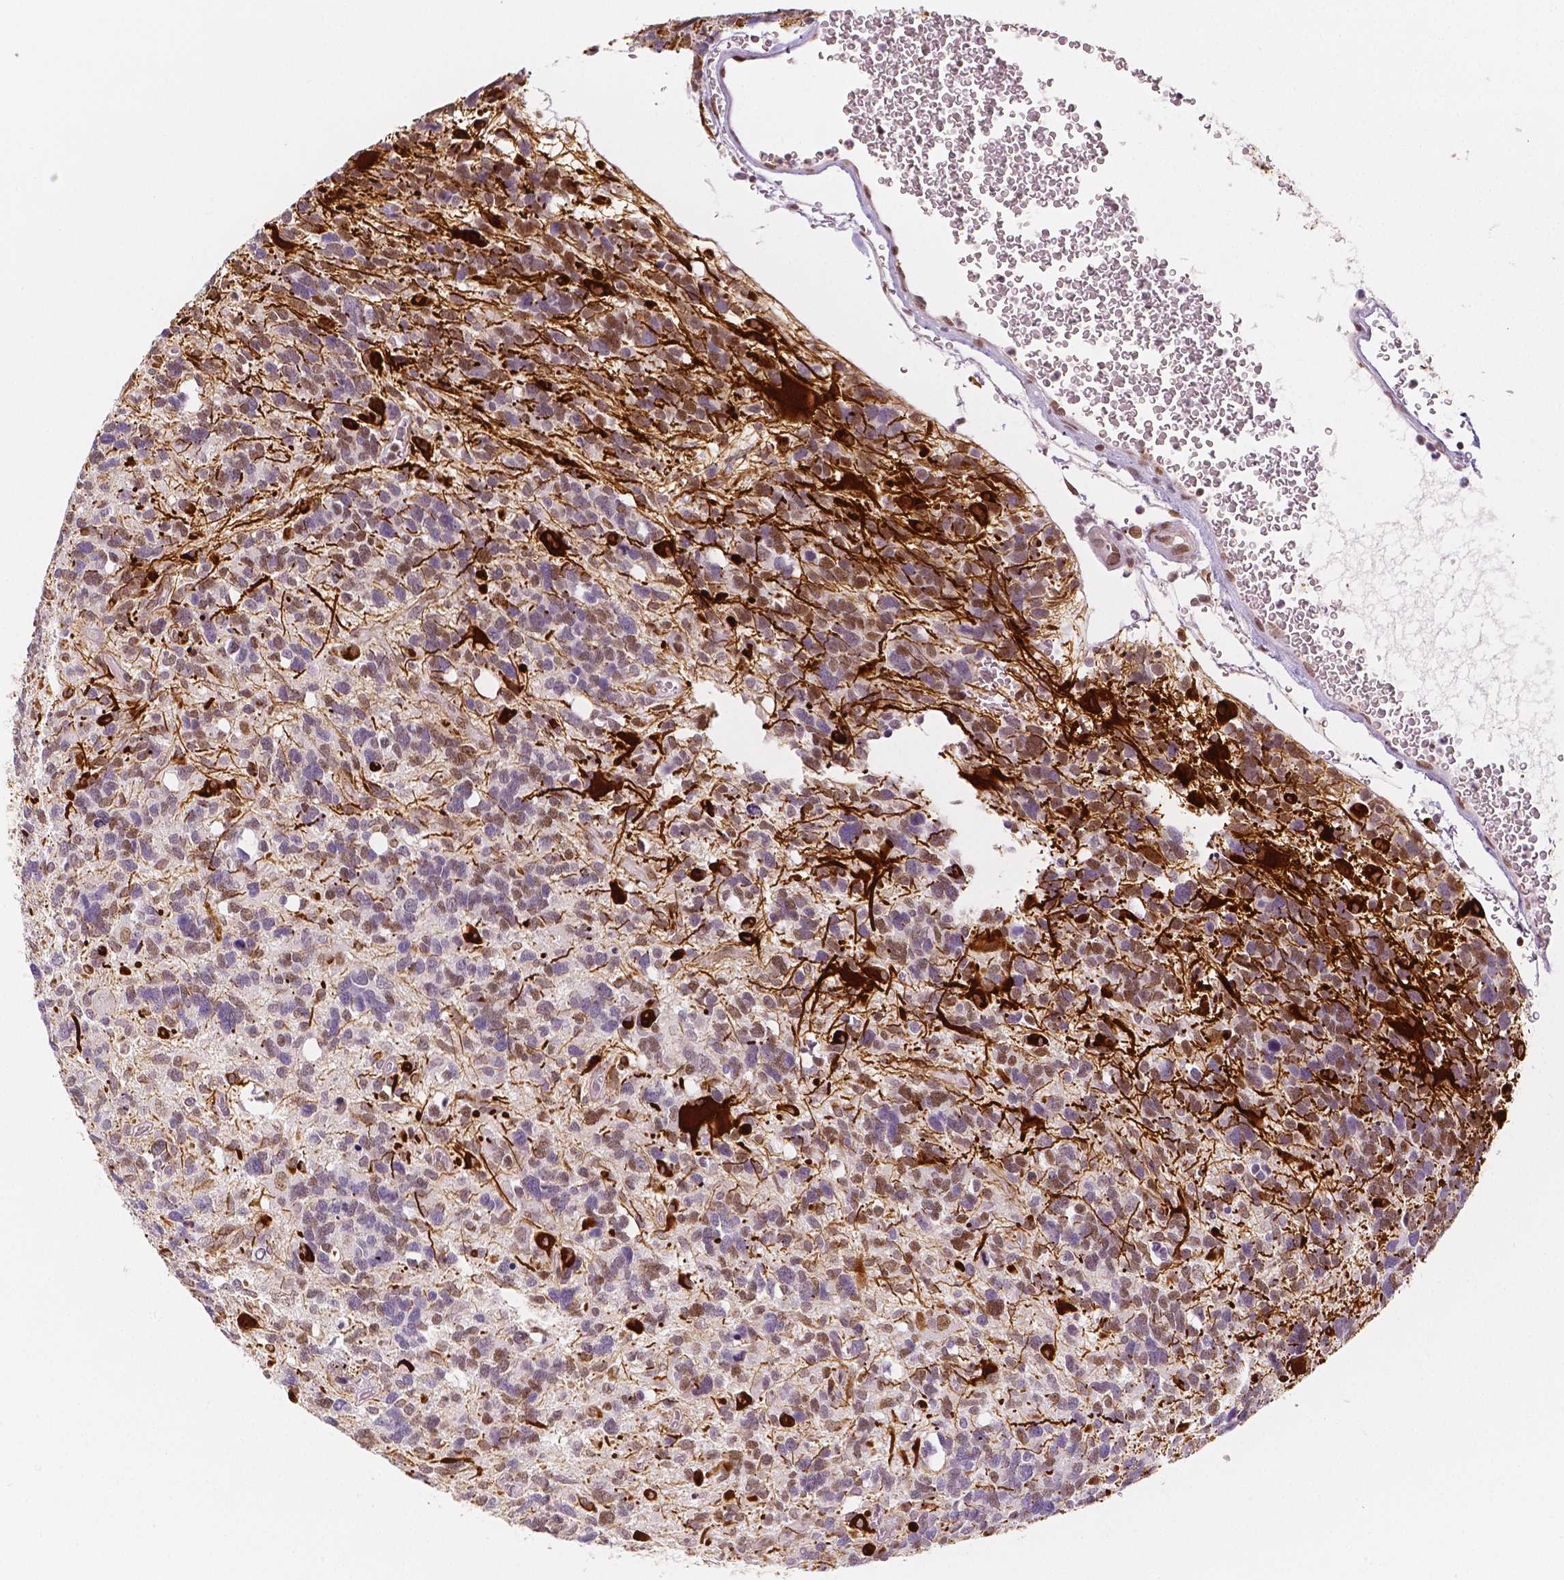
{"staining": {"intensity": "moderate", "quantity": "<25%", "location": "cytoplasmic/membranous,nuclear"}, "tissue": "glioma", "cell_type": "Tumor cells", "image_type": "cancer", "snomed": [{"axis": "morphology", "description": "Glioma, malignant, High grade"}, {"axis": "topography", "description": "Brain"}], "caption": "IHC staining of malignant glioma (high-grade), which exhibits low levels of moderate cytoplasmic/membranous and nuclear expression in about <25% of tumor cells indicating moderate cytoplasmic/membranous and nuclear protein expression. The staining was performed using DAB (3,3'-diaminobenzidine) (brown) for protein detection and nuclei were counterstained in hematoxylin (blue).", "gene": "KDM5B", "patient": {"sex": "male", "age": 49}}